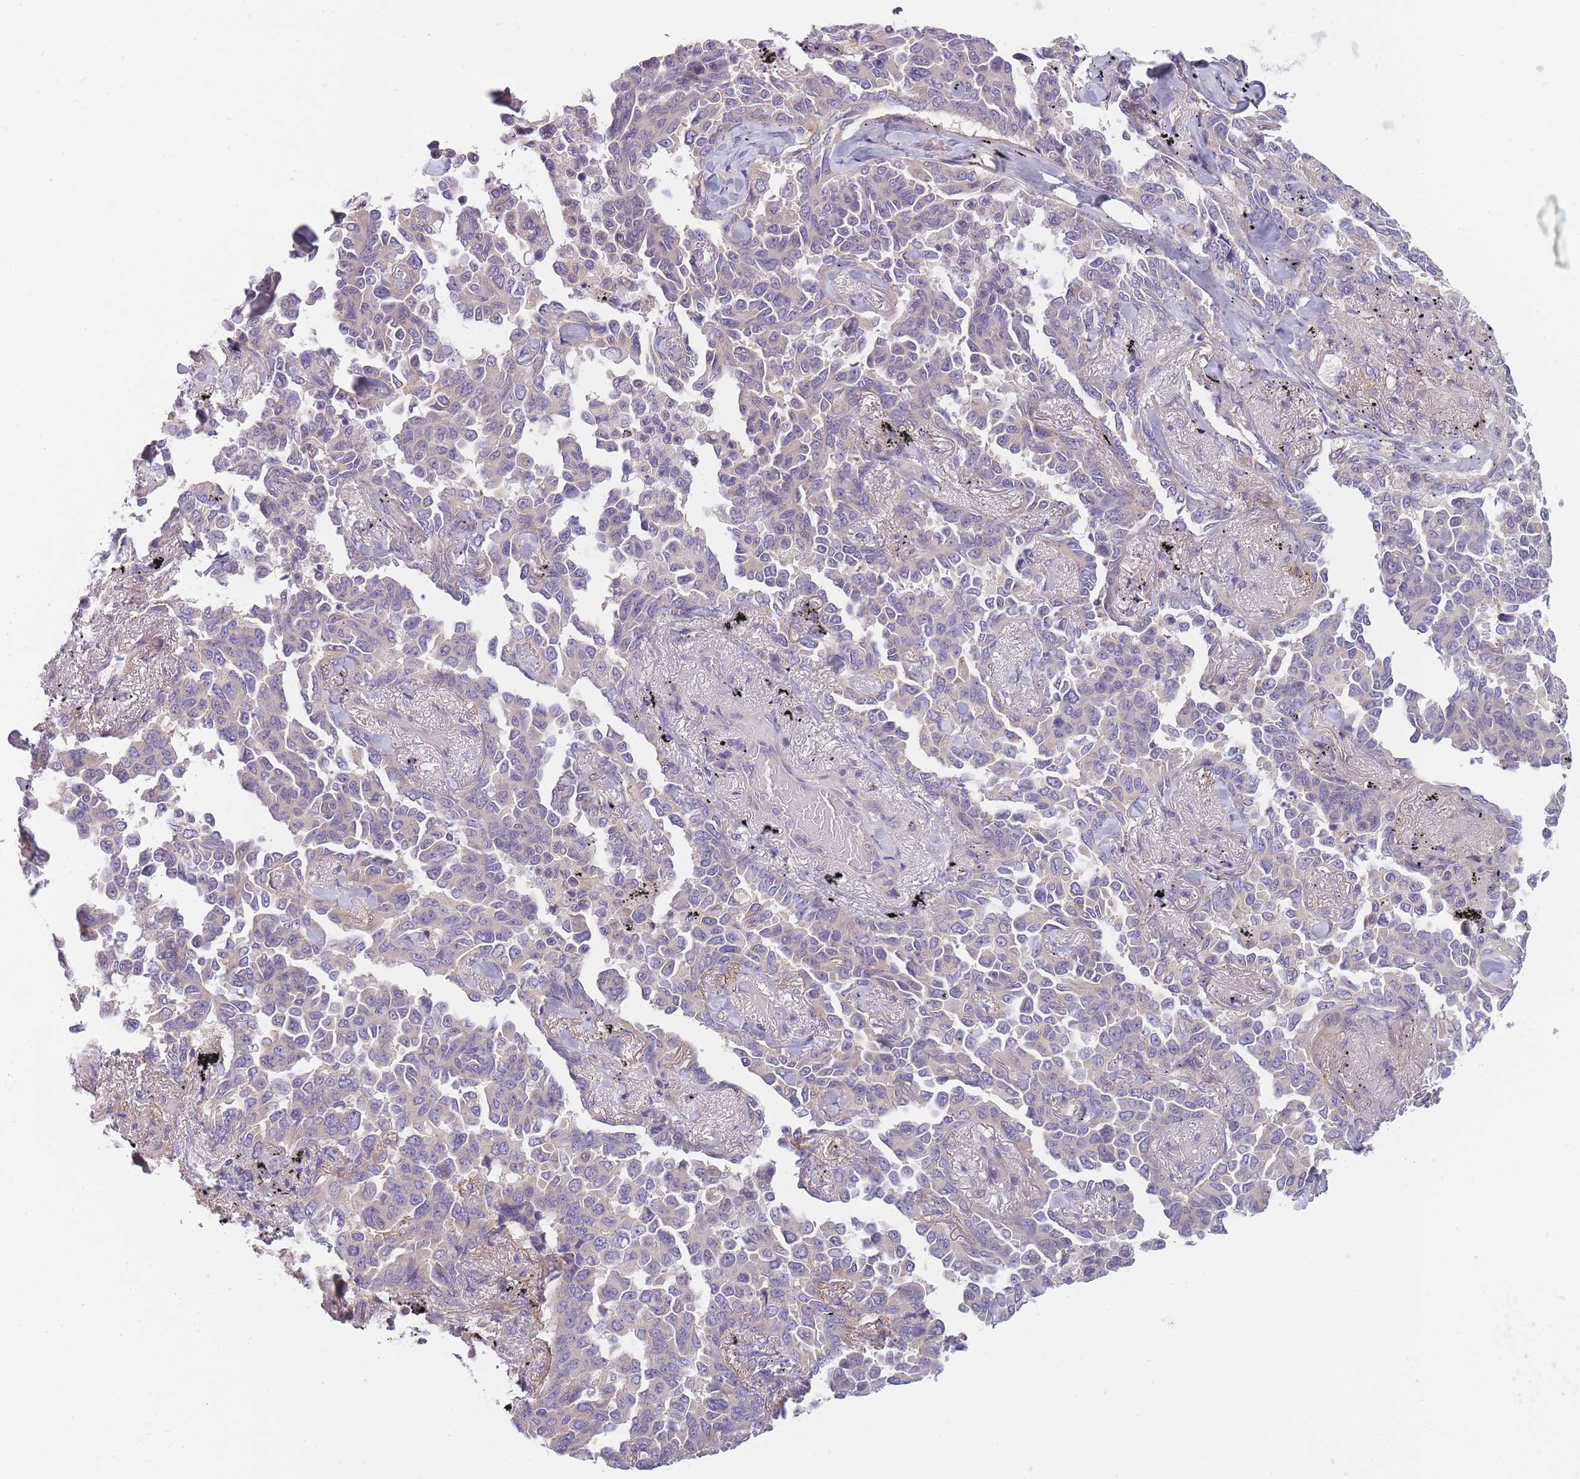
{"staining": {"intensity": "negative", "quantity": "none", "location": "none"}, "tissue": "lung cancer", "cell_type": "Tumor cells", "image_type": "cancer", "snomed": [{"axis": "morphology", "description": "Adenocarcinoma, NOS"}, {"axis": "topography", "description": "Lung"}], "caption": "IHC histopathology image of lung cancer stained for a protein (brown), which exhibits no positivity in tumor cells. (DAB (3,3'-diaminobenzidine) immunohistochemistry (IHC) visualized using brightfield microscopy, high magnification).", "gene": "AP3M2", "patient": {"sex": "female", "age": 67}}